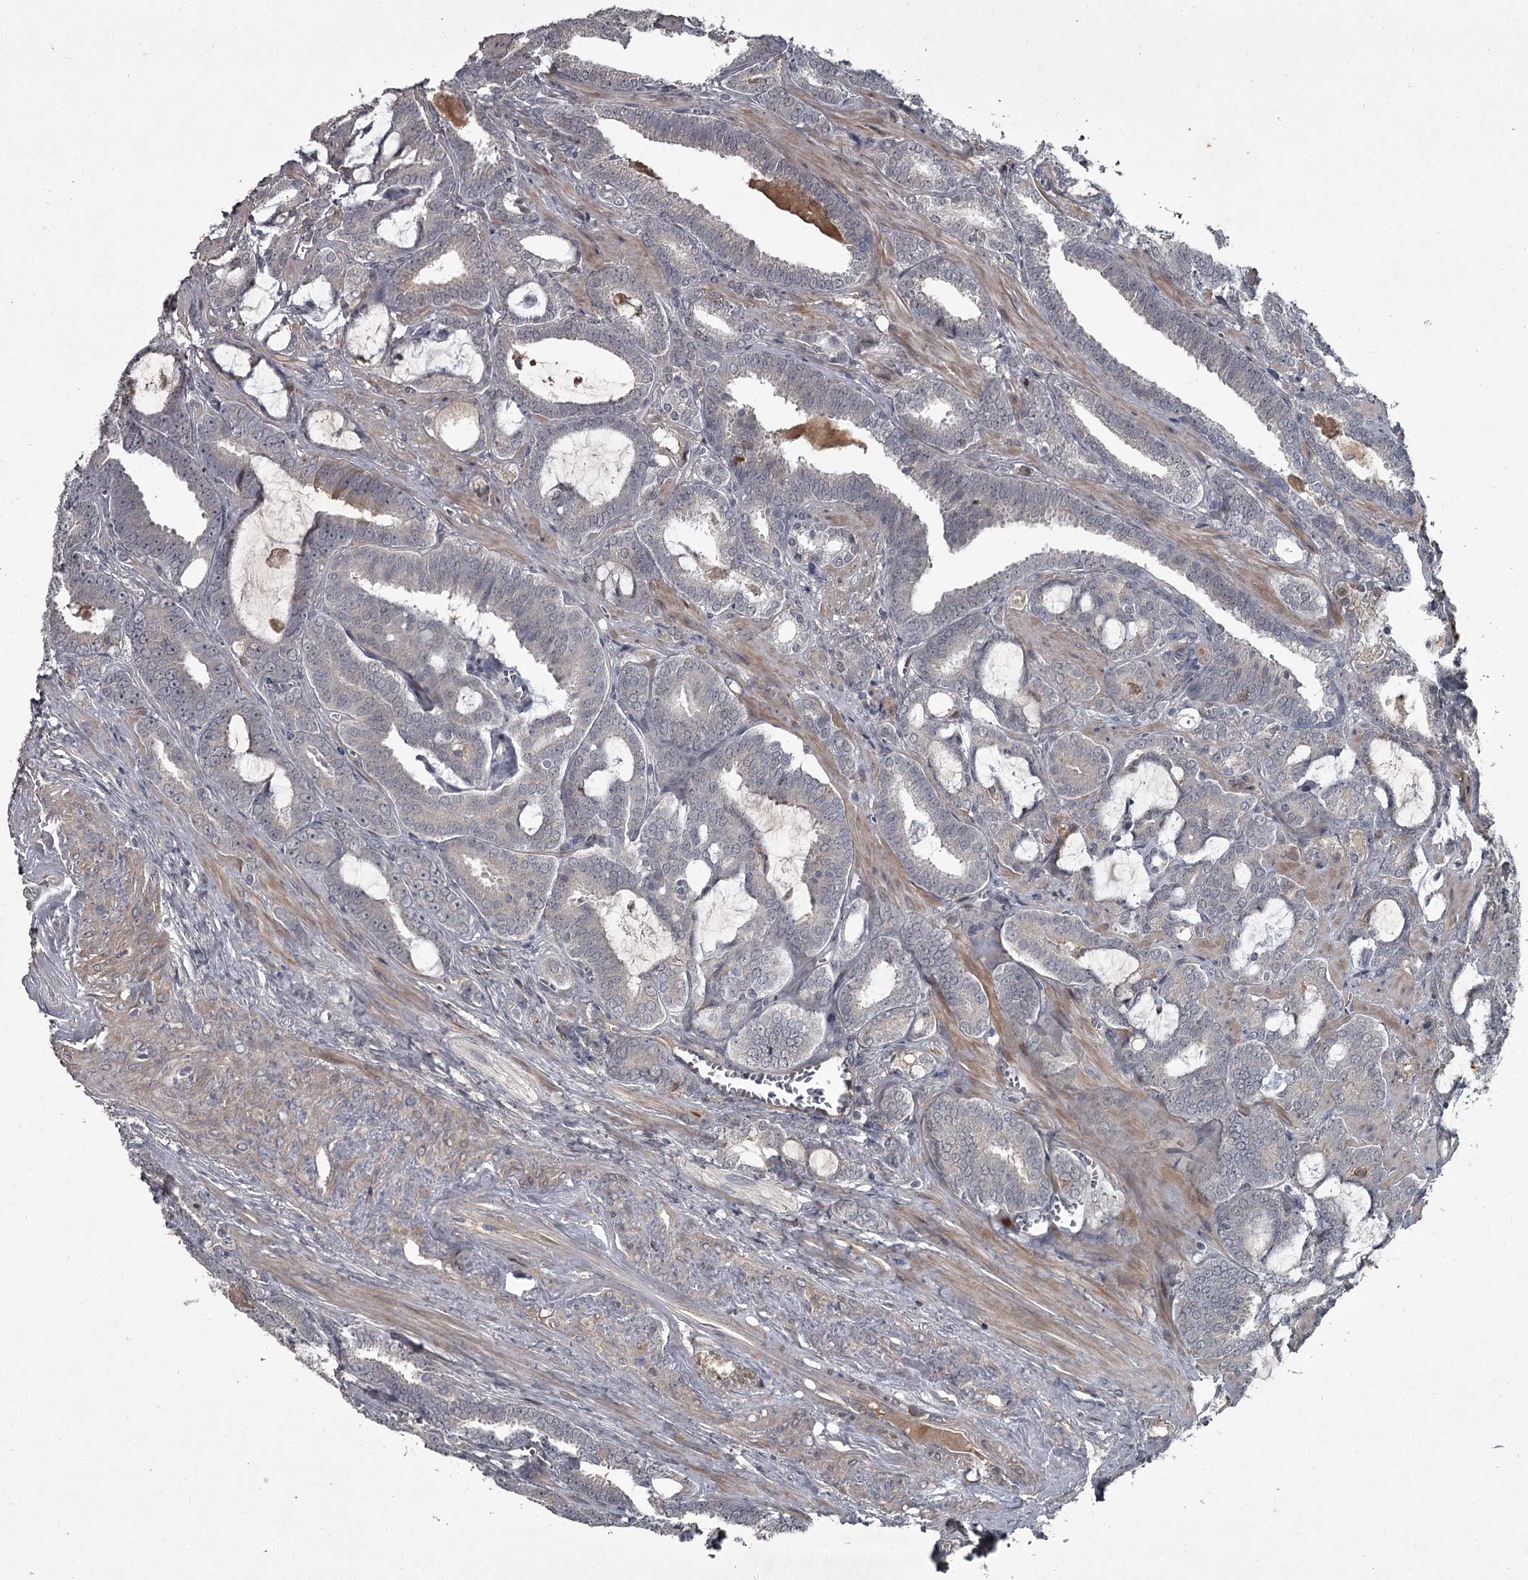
{"staining": {"intensity": "negative", "quantity": "none", "location": "none"}, "tissue": "prostate cancer", "cell_type": "Tumor cells", "image_type": "cancer", "snomed": [{"axis": "morphology", "description": "Adenocarcinoma, High grade"}, {"axis": "topography", "description": "Prostate and seminal vesicle, NOS"}], "caption": "The micrograph displays no significant positivity in tumor cells of prostate cancer (high-grade adenocarcinoma).", "gene": "FLVCR2", "patient": {"sex": "male", "age": 67}}